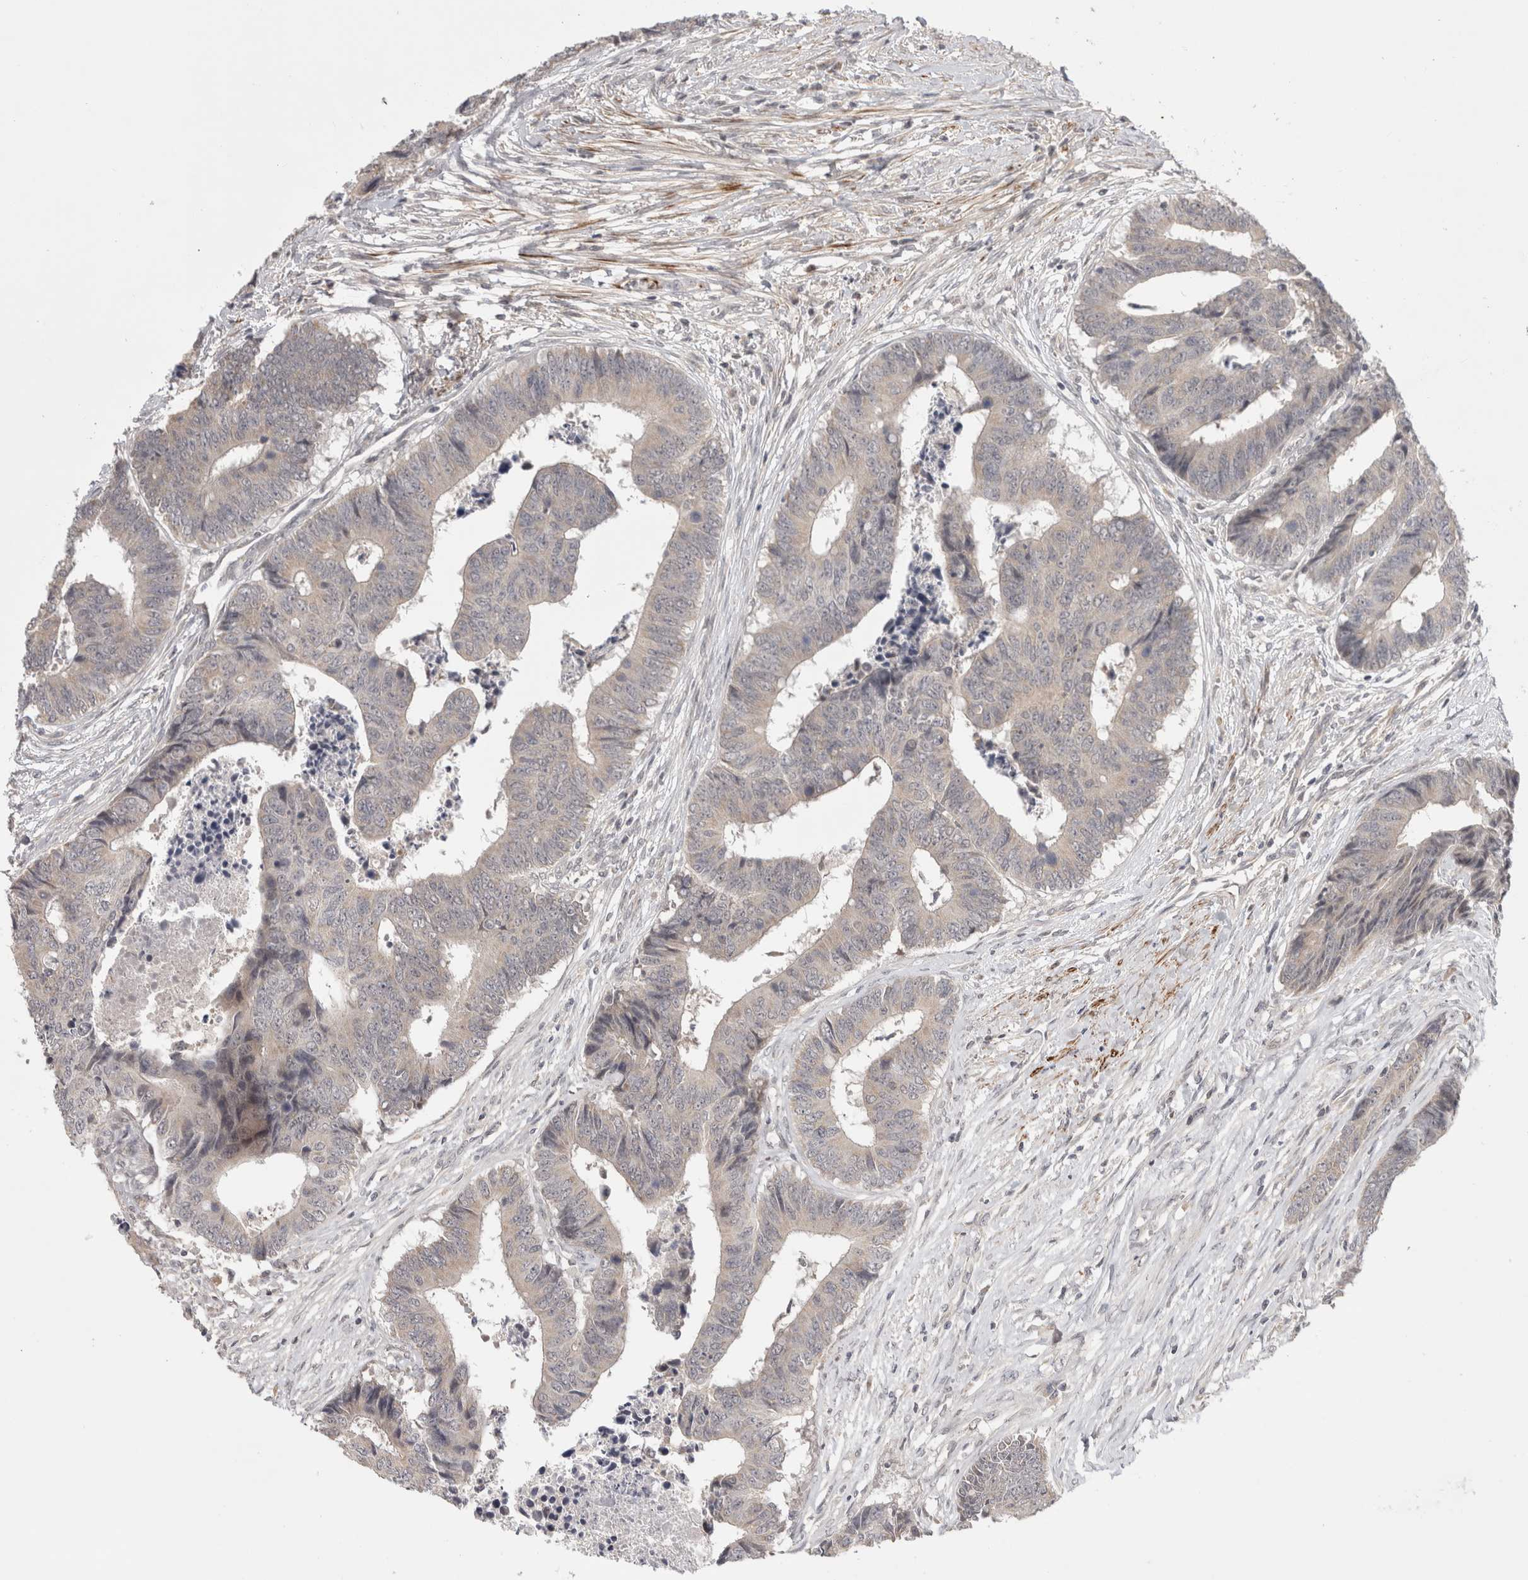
{"staining": {"intensity": "weak", "quantity": "<25%", "location": "cytoplasmic/membranous"}, "tissue": "colorectal cancer", "cell_type": "Tumor cells", "image_type": "cancer", "snomed": [{"axis": "morphology", "description": "Adenocarcinoma, NOS"}, {"axis": "topography", "description": "Rectum"}], "caption": "A high-resolution photomicrograph shows IHC staining of colorectal cancer (adenocarcinoma), which reveals no significant expression in tumor cells.", "gene": "ZNF318", "patient": {"sex": "male", "age": 84}}